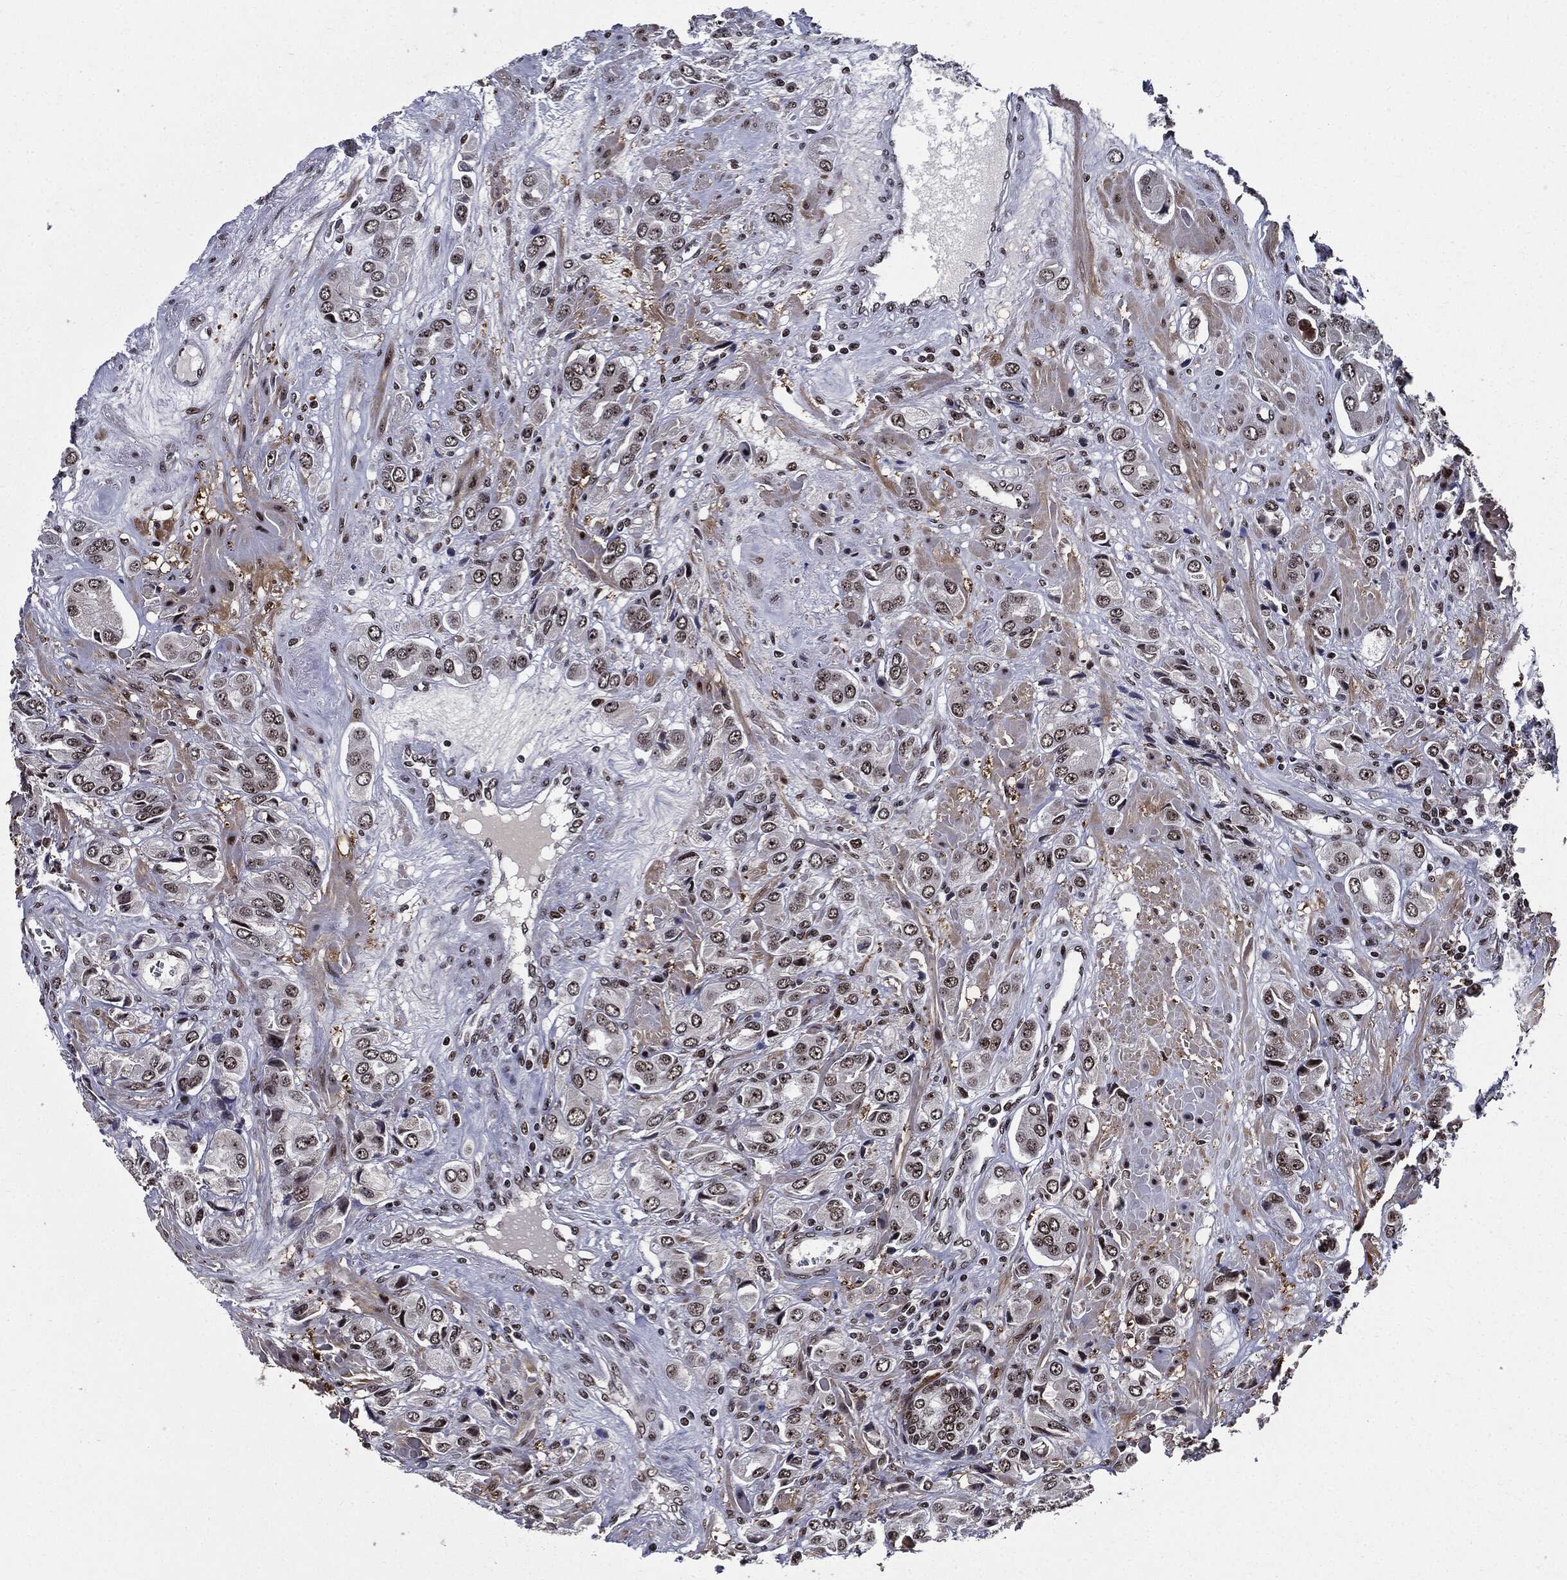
{"staining": {"intensity": "moderate", "quantity": "25%-75%", "location": "nuclear"}, "tissue": "prostate cancer", "cell_type": "Tumor cells", "image_type": "cancer", "snomed": [{"axis": "morphology", "description": "Adenocarcinoma, NOS"}, {"axis": "topography", "description": "Prostate and seminal vesicle, NOS"}, {"axis": "topography", "description": "Prostate"}], "caption": "The image exhibits staining of prostate adenocarcinoma, revealing moderate nuclear protein staining (brown color) within tumor cells.", "gene": "ZFP91", "patient": {"sex": "male", "age": 69}}